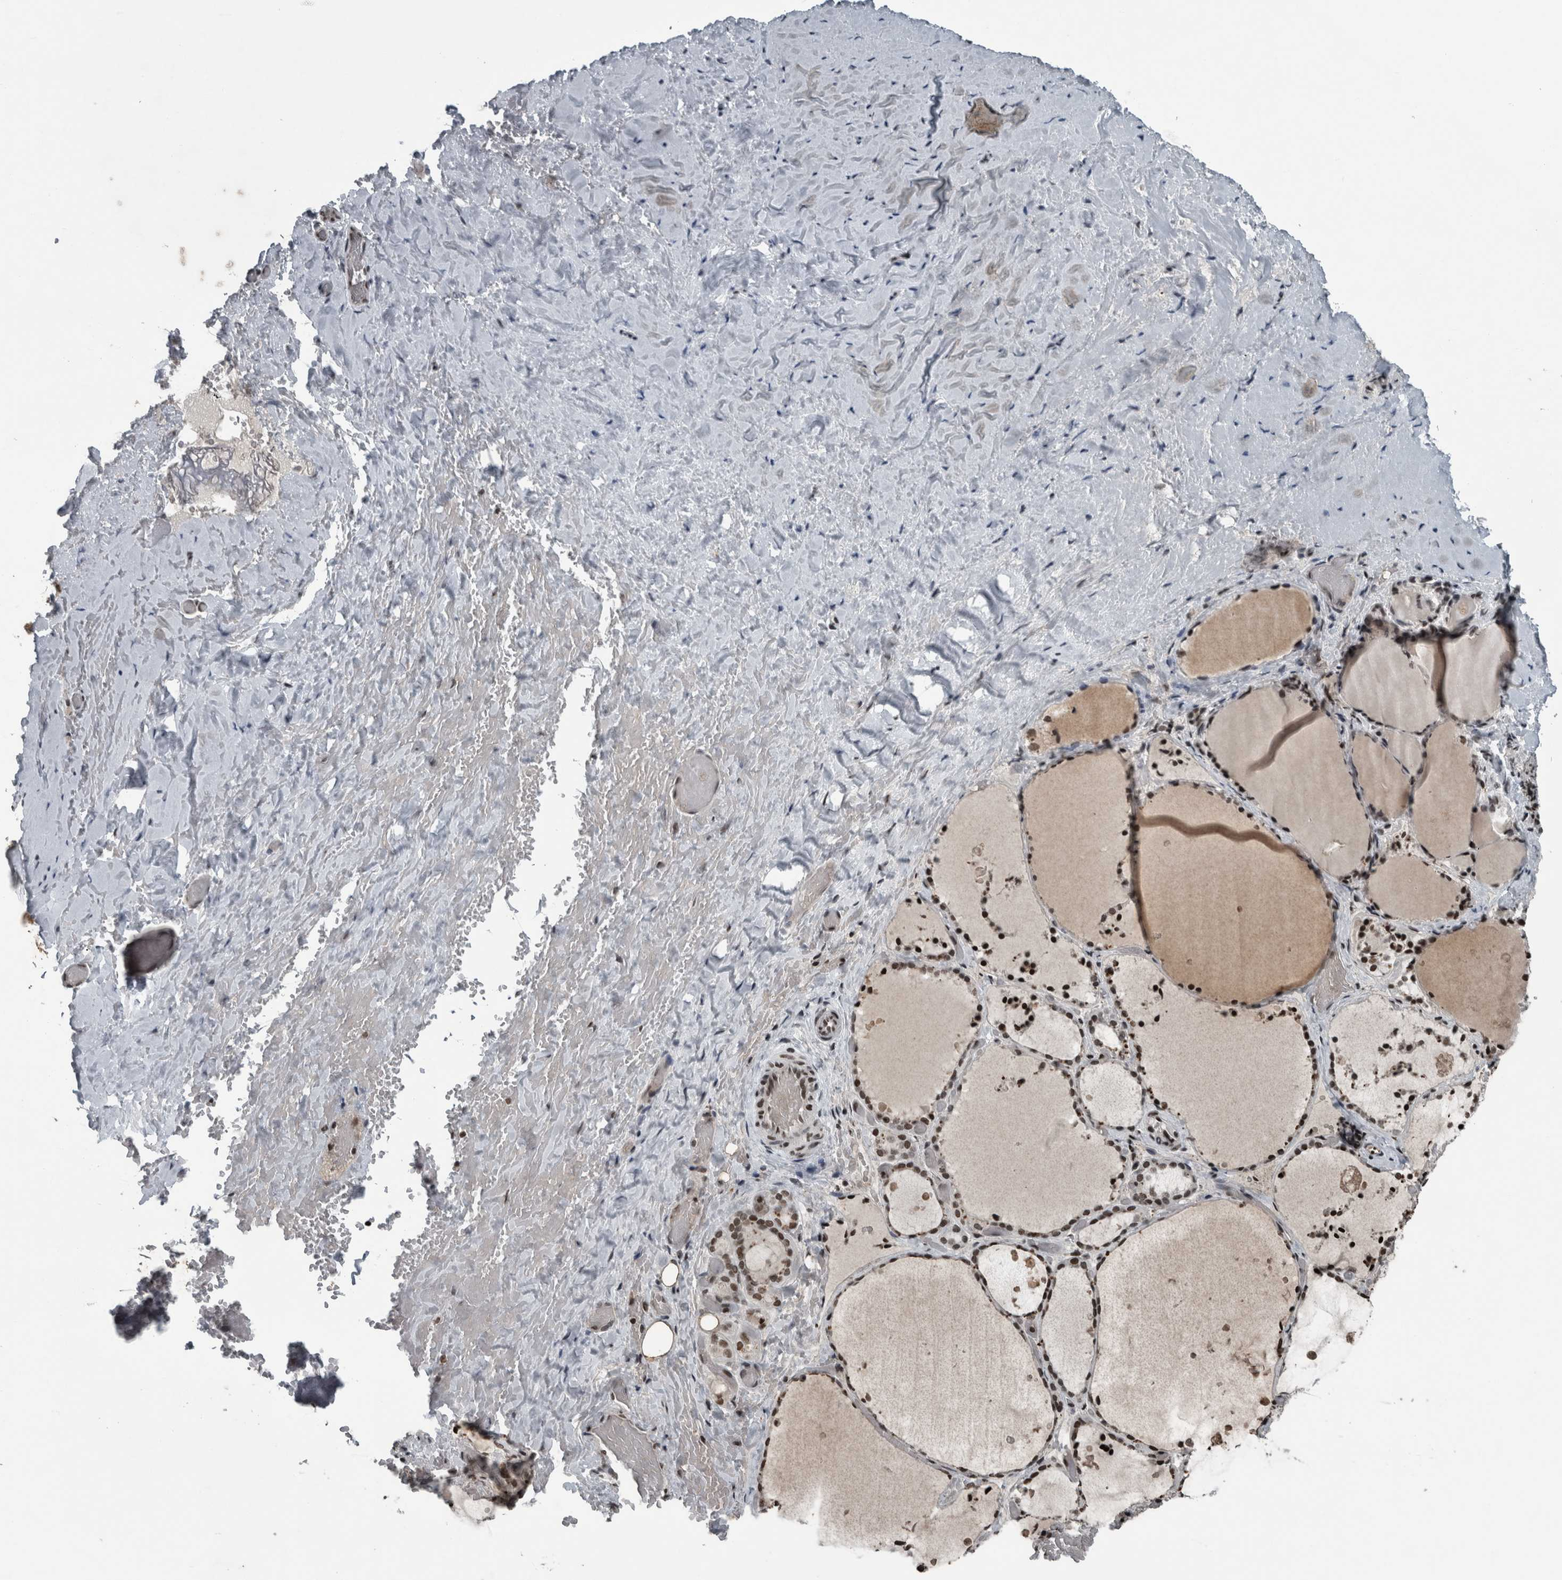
{"staining": {"intensity": "strong", "quantity": ">75%", "location": "nuclear"}, "tissue": "thyroid gland", "cell_type": "Glandular cells", "image_type": "normal", "snomed": [{"axis": "morphology", "description": "Normal tissue, NOS"}, {"axis": "topography", "description": "Thyroid gland"}], "caption": "A high-resolution micrograph shows immunohistochemistry staining of normal thyroid gland, which displays strong nuclear expression in about >75% of glandular cells. The staining was performed using DAB (3,3'-diaminobenzidine), with brown indicating positive protein expression. Nuclei are stained blue with hematoxylin.", "gene": "UNC50", "patient": {"sex": "female", "age": 44}}